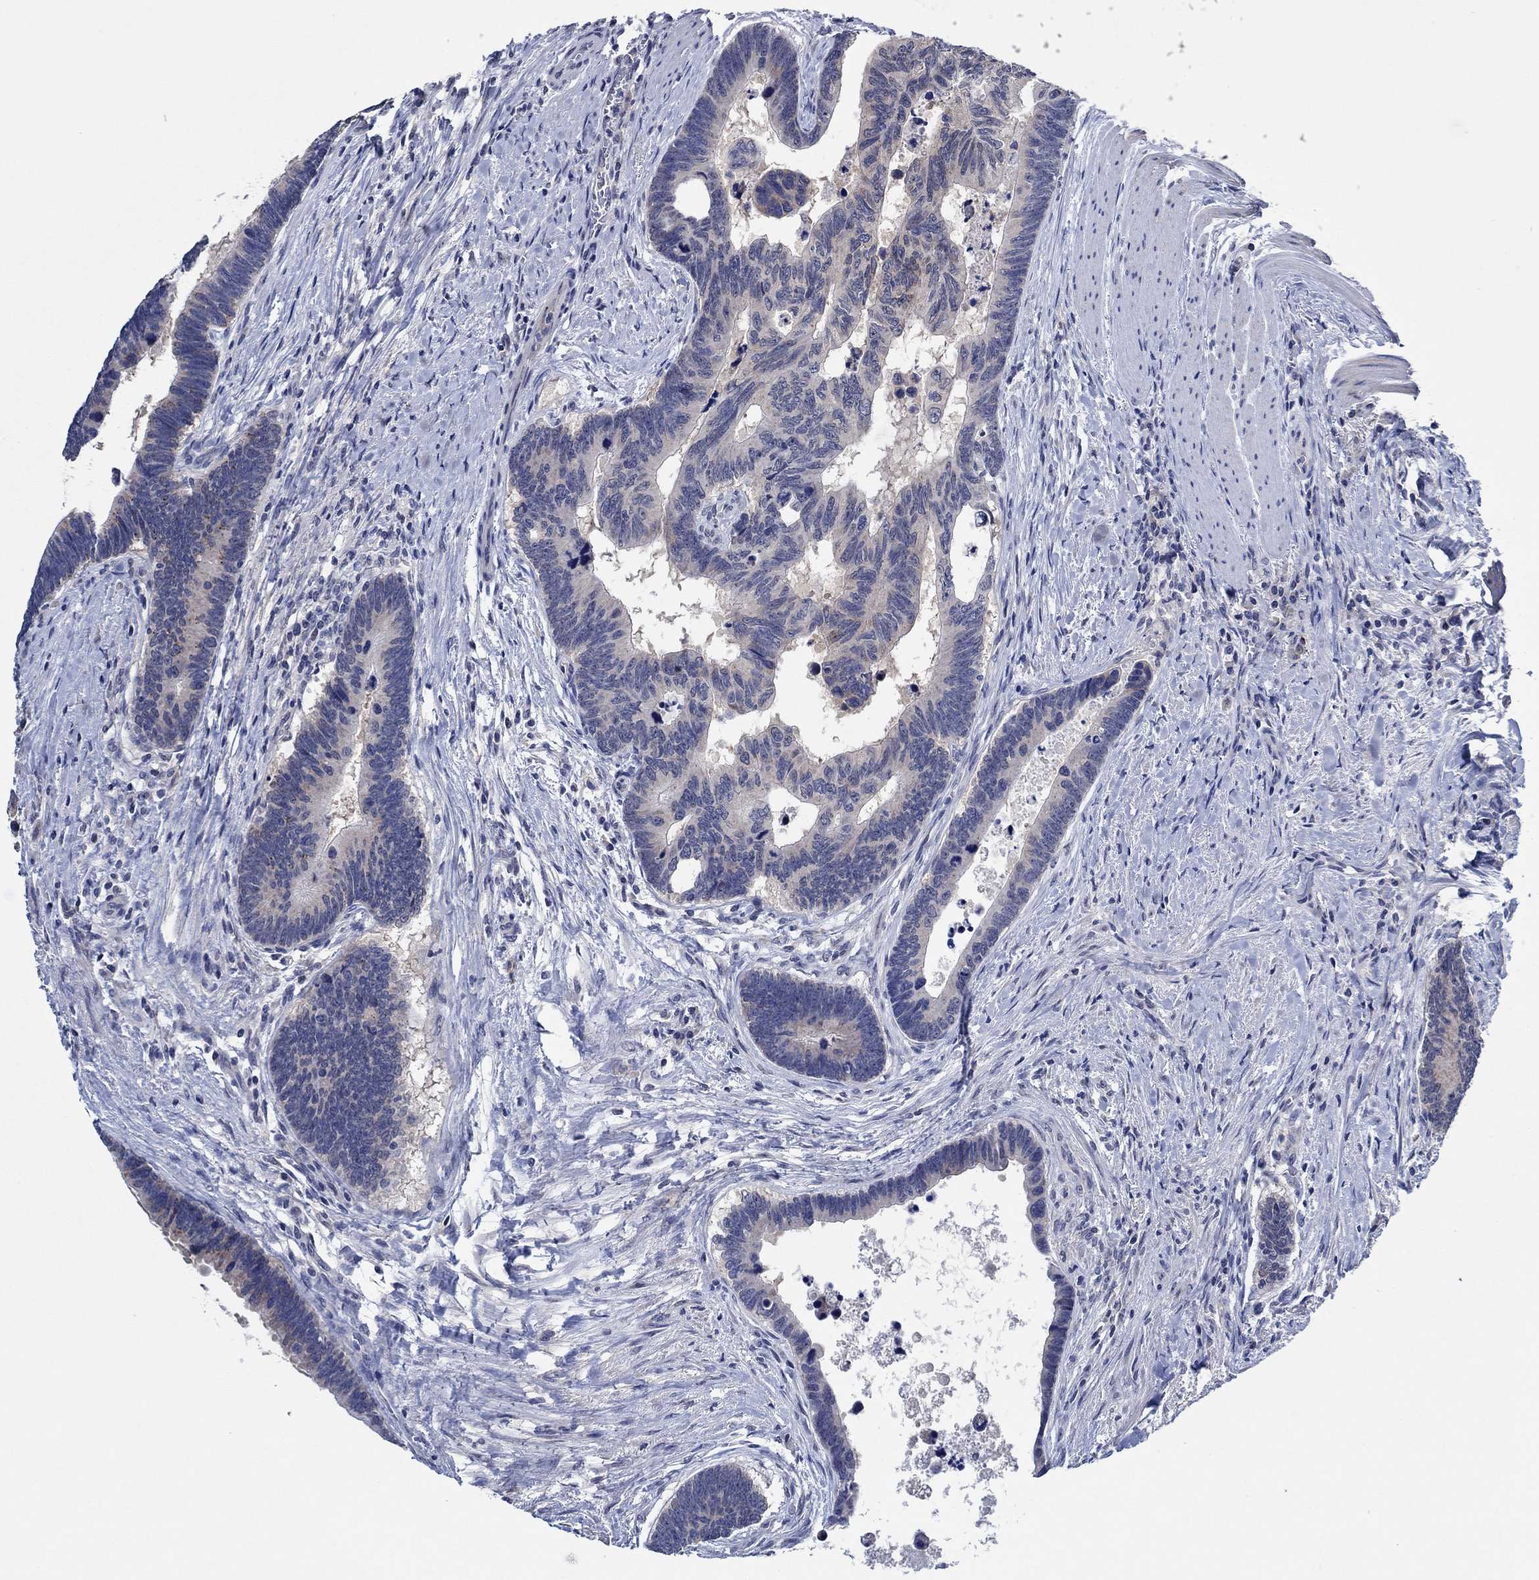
{"staining": {"intensity": "negative", "quantity": "none", "location": "none"}, "tissue": "colorectal cancer", "cell_type": "Tumor cells", "image_type": "cancer", "snomed": [{"axis": "morphology", "description": "Adenocarcinoma, NOS"}, {"axis": "topography", "description": "Colon"}], "caption": "Tumor cells are negative for brown protein staining in colorectal cancer.", "gene": "PRRT3", "patient": {"sex": "female", "age": 77}}